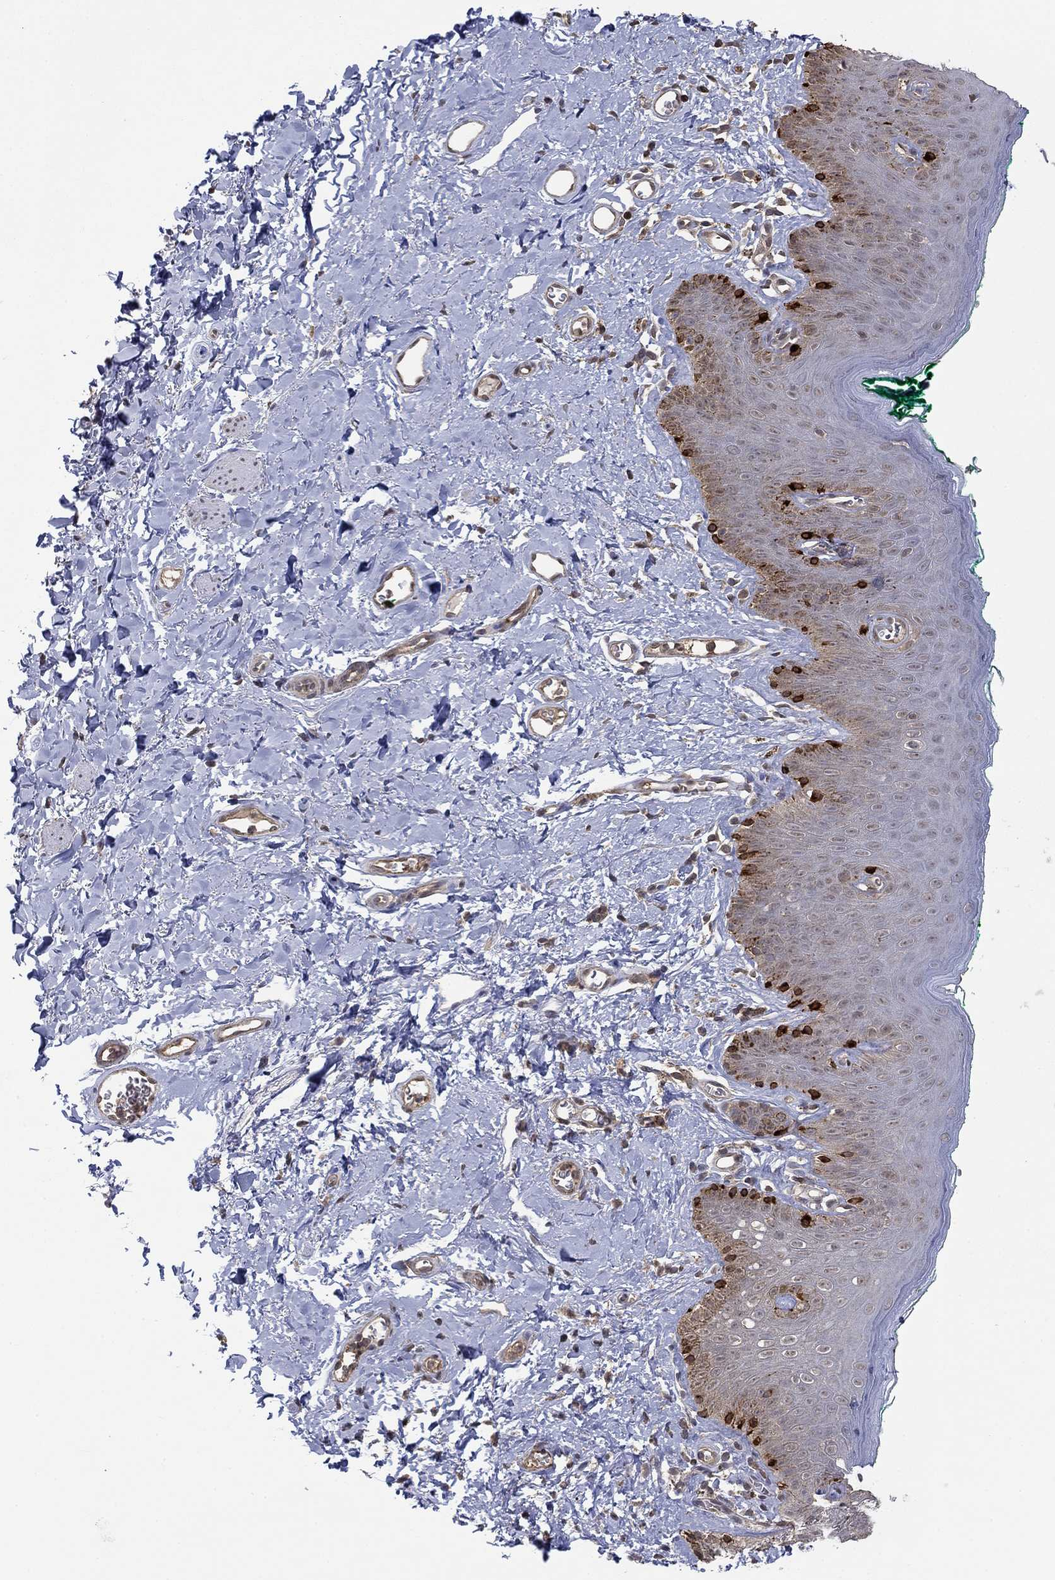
{"staining": {"intensity": "strong", "quantity": "<25%", "location": "cytoplasmic/membranous"}, "tissue": "skin", "cell_type": "Epidermal cells", "image_type": "normal", "snomed": [{"axis": "morphology", "description": "Normal tissue, NOS"}, {"axis": "topography", "description": "Vulva"}], "caption": "The immunohistochemical stain highlights strong cytoplasmic/membranous staining in epidermal cells of unremarkable skin. The protein of interest is stained brown, and the nuclei are stained in blue (DAB IHC with brightfield microscopy, high magnification).", "gene": "RNF114", "patient": {"sex": "female", "age": 66}}